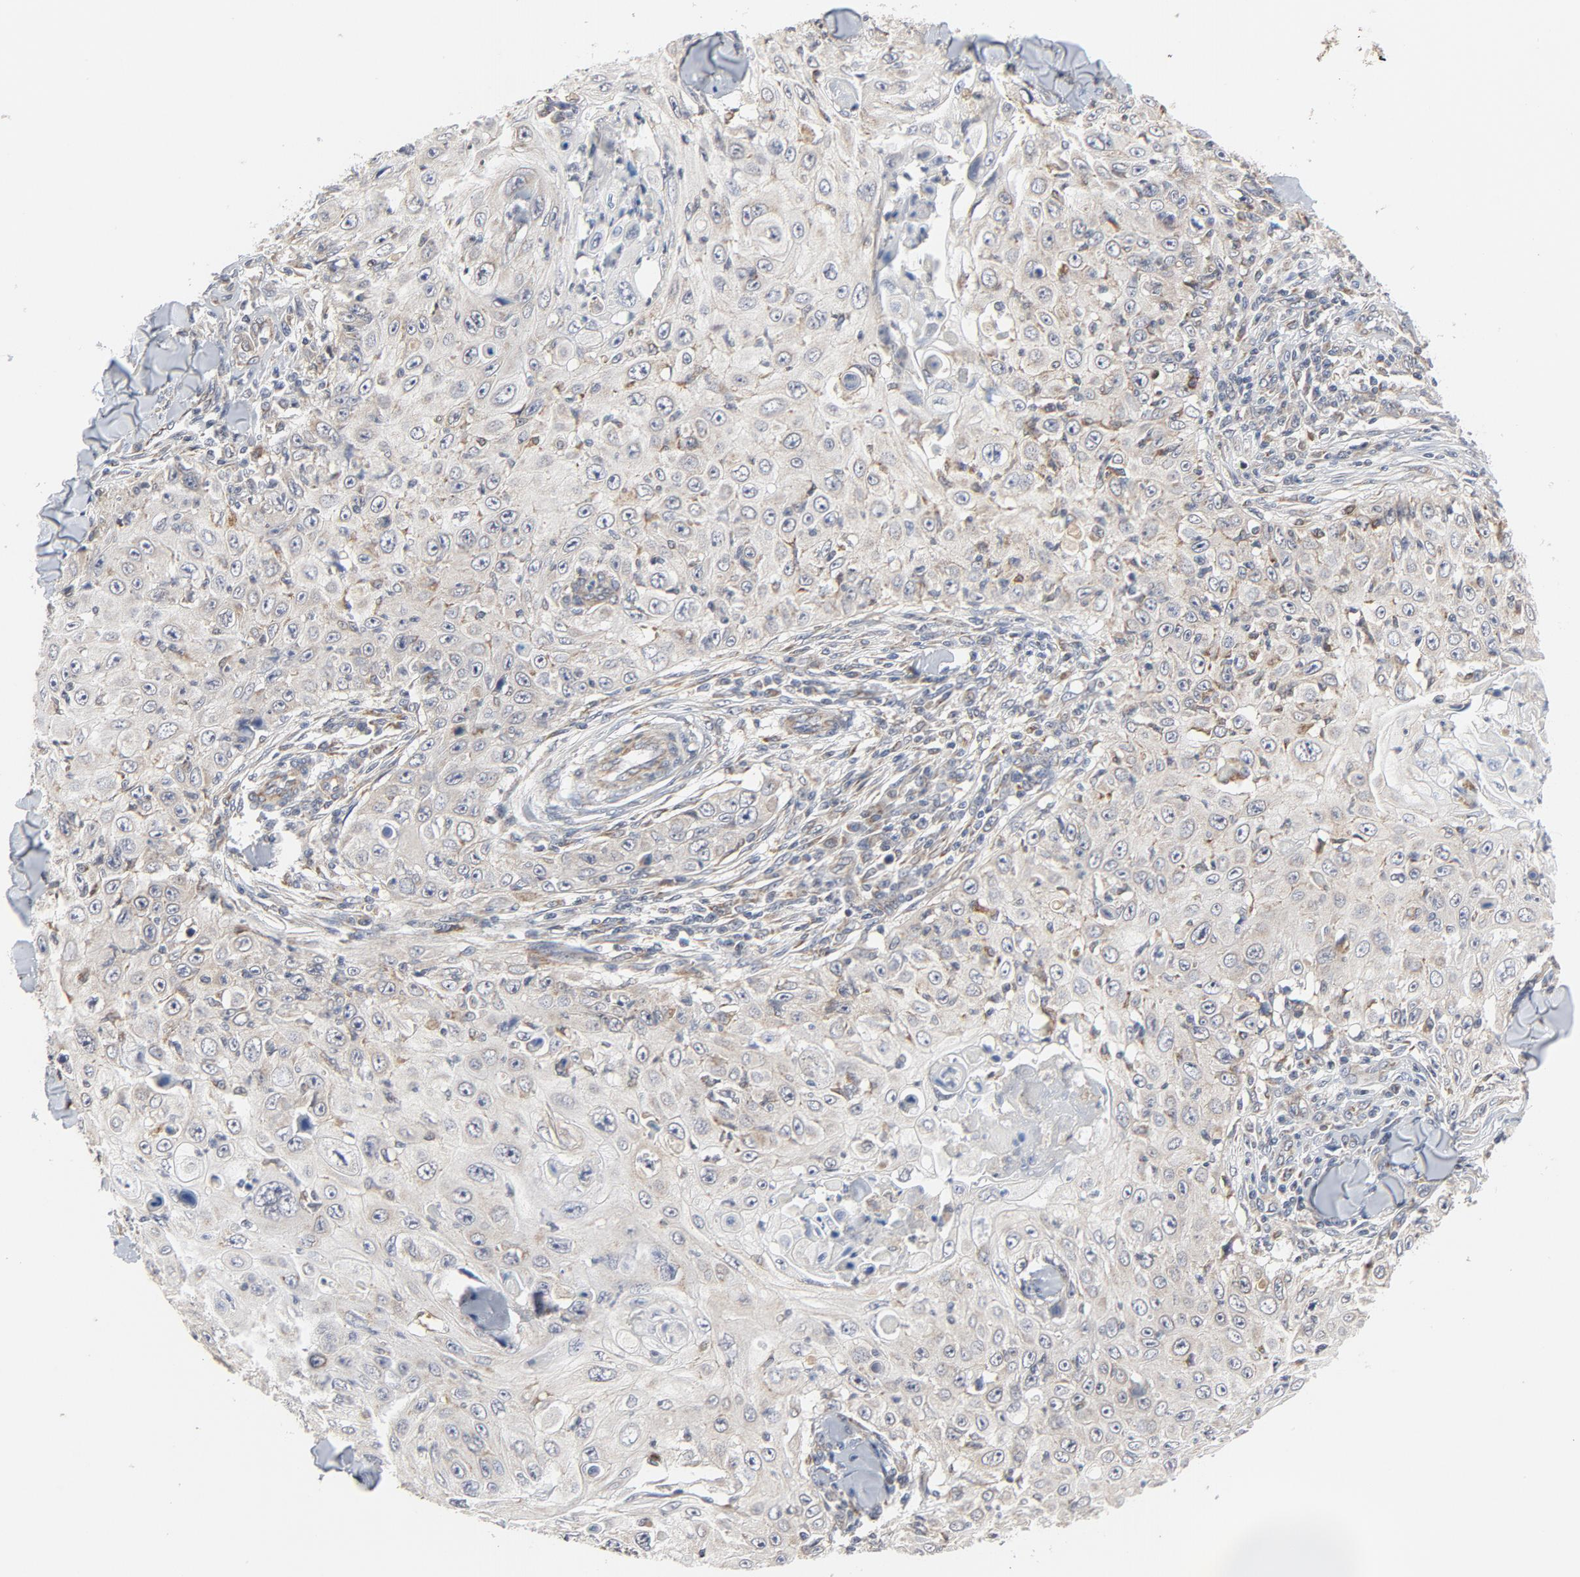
{"staining": {"intensity": "weak", "quantity": "25%-75%", "location": "cytoplasmic/membranous"}, "tissue": "skin cancer", "cell_type": "Tumor cells", "image_type": "cancer", "snomed": [{"axis": "morphology", "description": "Squamous cell carcinoma, NOS"}, {"axis": "topography", "description": "Skin"}], "caption": "Protein expression by immunohistochemistry (IHC) exhibits weak cytoplasmic/membranous positivity in about 25%-75% of tumor cells in skin cancer. The protein is shown in brown color, while the nuclei are stained blue.", "gene": "C14orf119", "patient": {"sex": "male", "age": 86}}